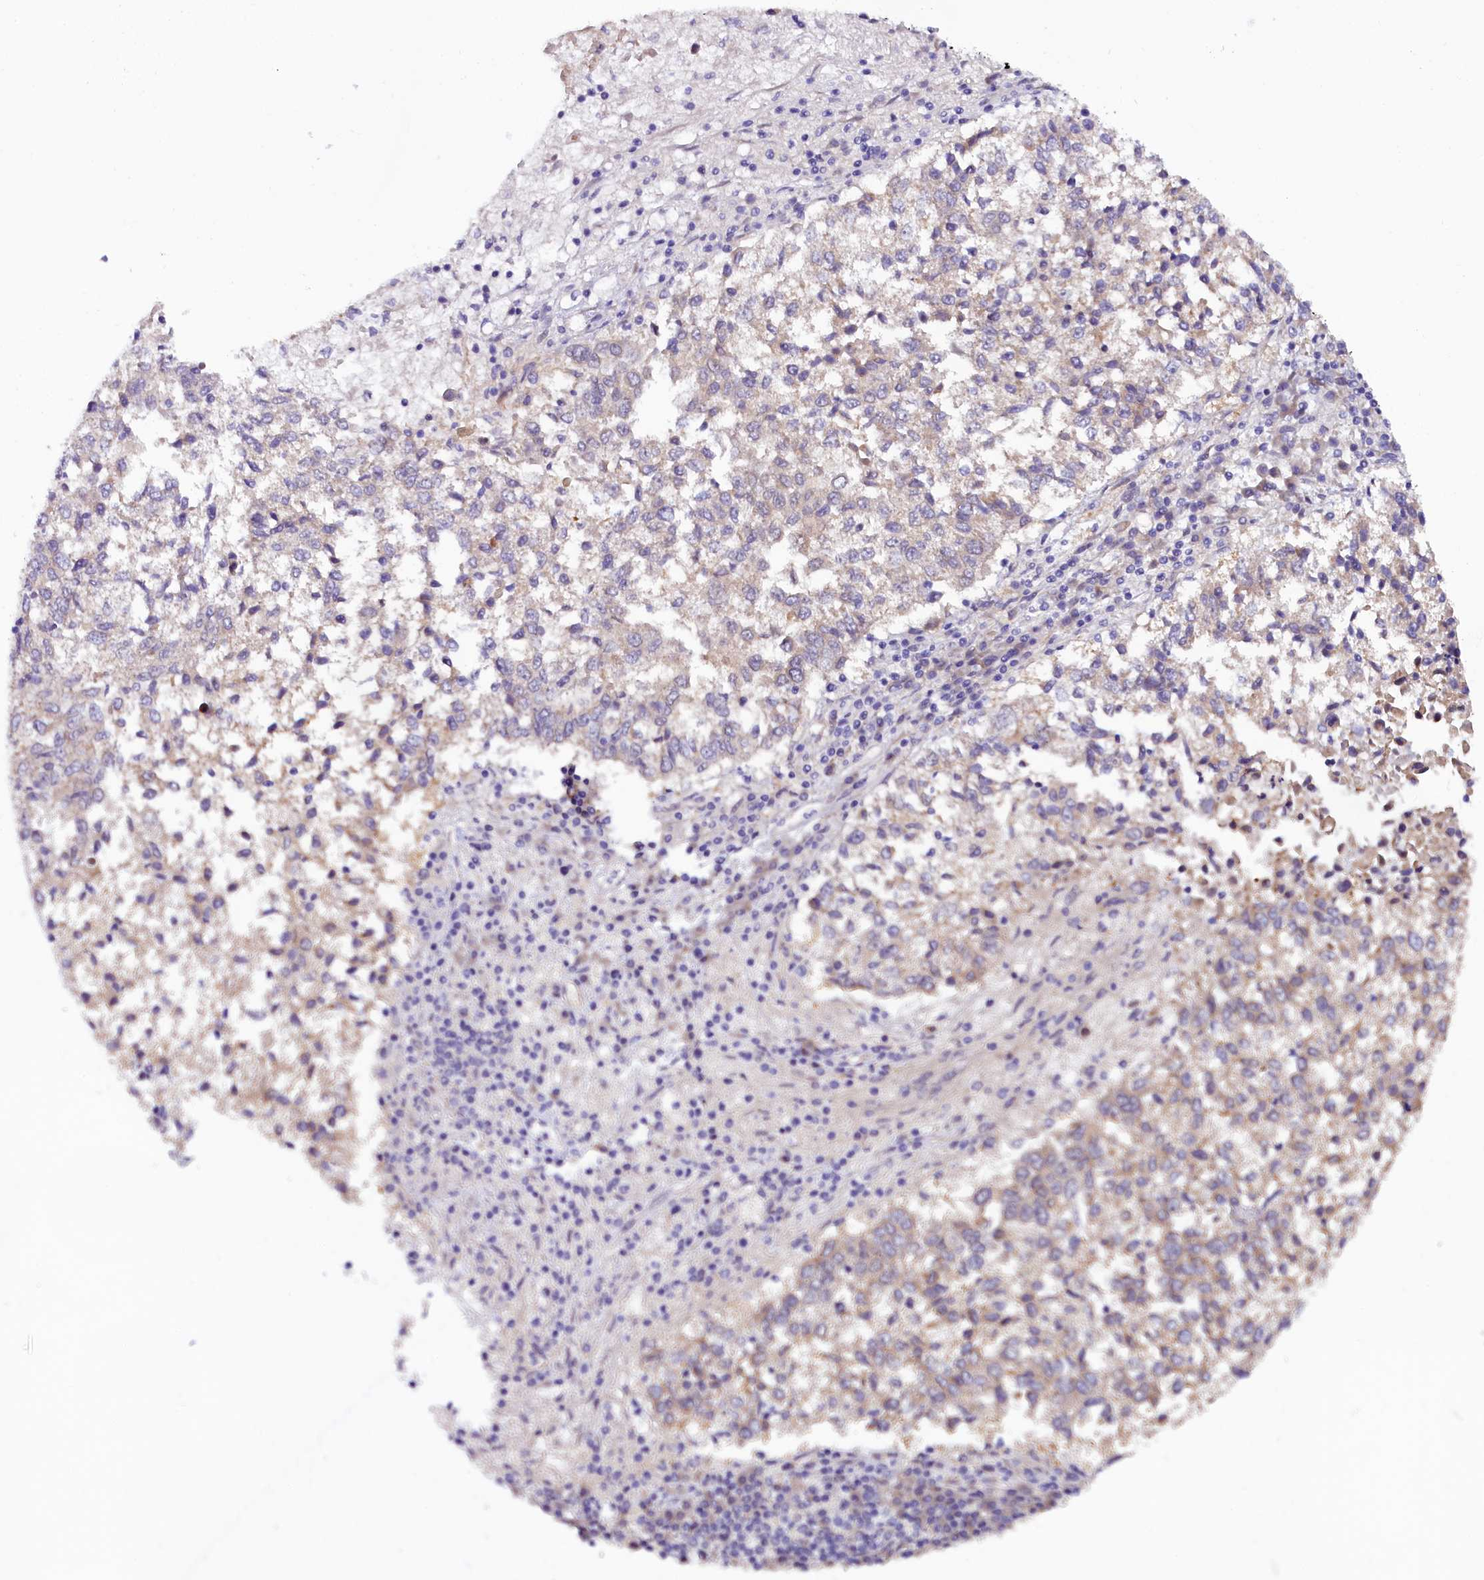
{"staining": {"intensity": "weak", "quantity": "25%-75%", "location": "cytoplasmic/membranous"}, "tissue": "lung cancer", "cell_type": "Tumor cells", "image_type": "cancer", "snomed": [{"axis": "morphology", "description": "Squamous cell carcinoma, NOS"}, {"axis": "topography", "description": "Lung"}], "caption": "Tumor cells demonstrate low levels of weak cytoplasmic/membranous positivity in about 25%-75% of cells in lung squamous cell carcinoma.", "gene": "C9orf40", "patient": {"sex": "male", "age": 73}}